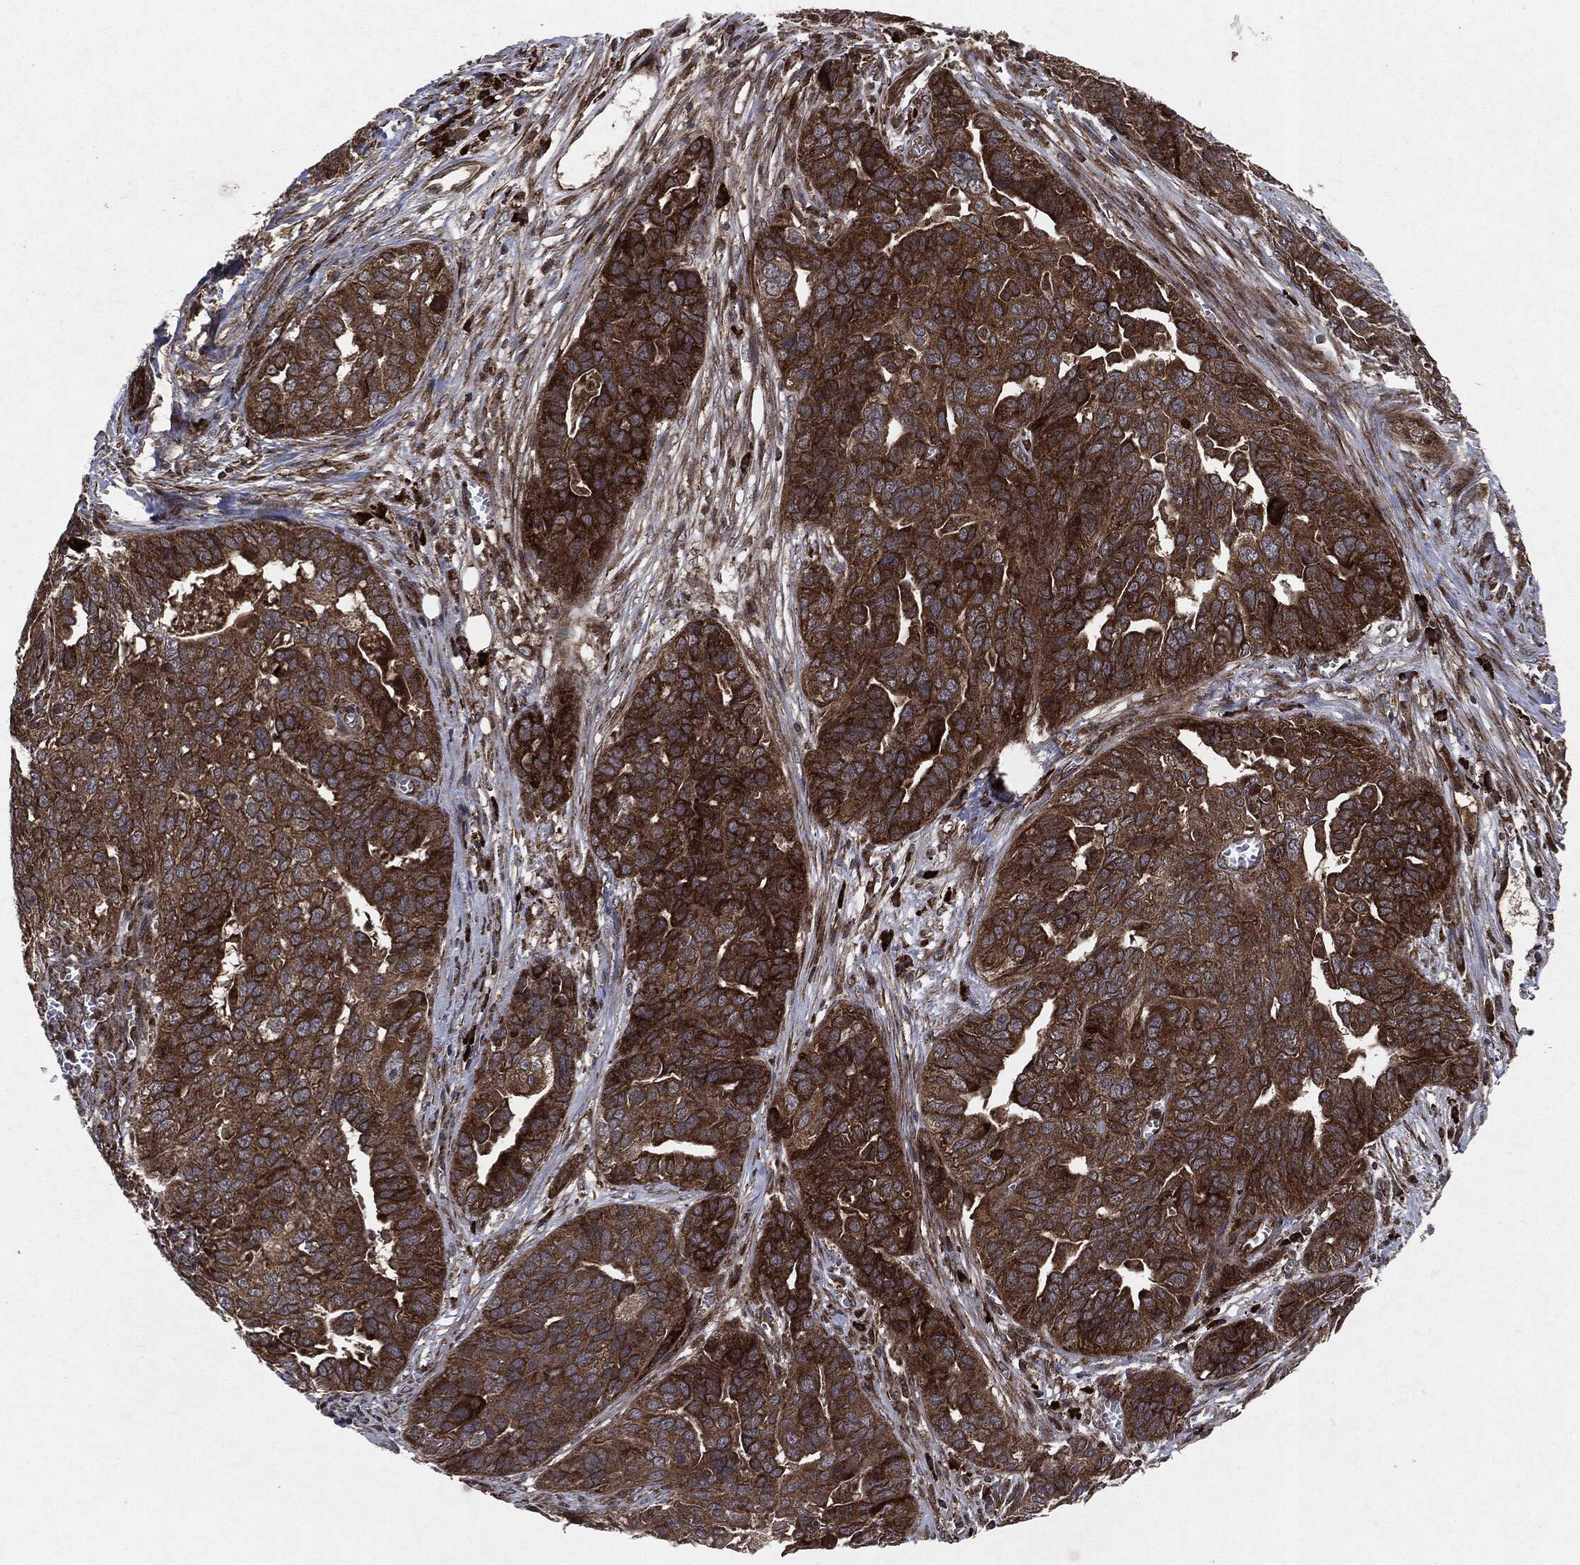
{"staining": {"intensity": "strong", "quantity": "25%-75%", "location": "cytoplasmic/membranous"}, "tissue": "ovarian cancer", "cell_type": "Tumor cells", "image_type": "cancer", "snomed": [{"axis": "morphology", "description": "Carcinoma, endometroid"}, {"axis": "topography", "description": "Soft tissue"}, {"axis": "topography", "description": "Ovary"}], "caption": "About 25%-75% of tumor cells in ovarian cancer (endometroid carcinoma) demonstrate strong cytoplasmic/membranous protein staining as visualized by brown immunohistochemical staining.", "gene": "RAF1", "patient": {"sex": "female", "age": 52}}